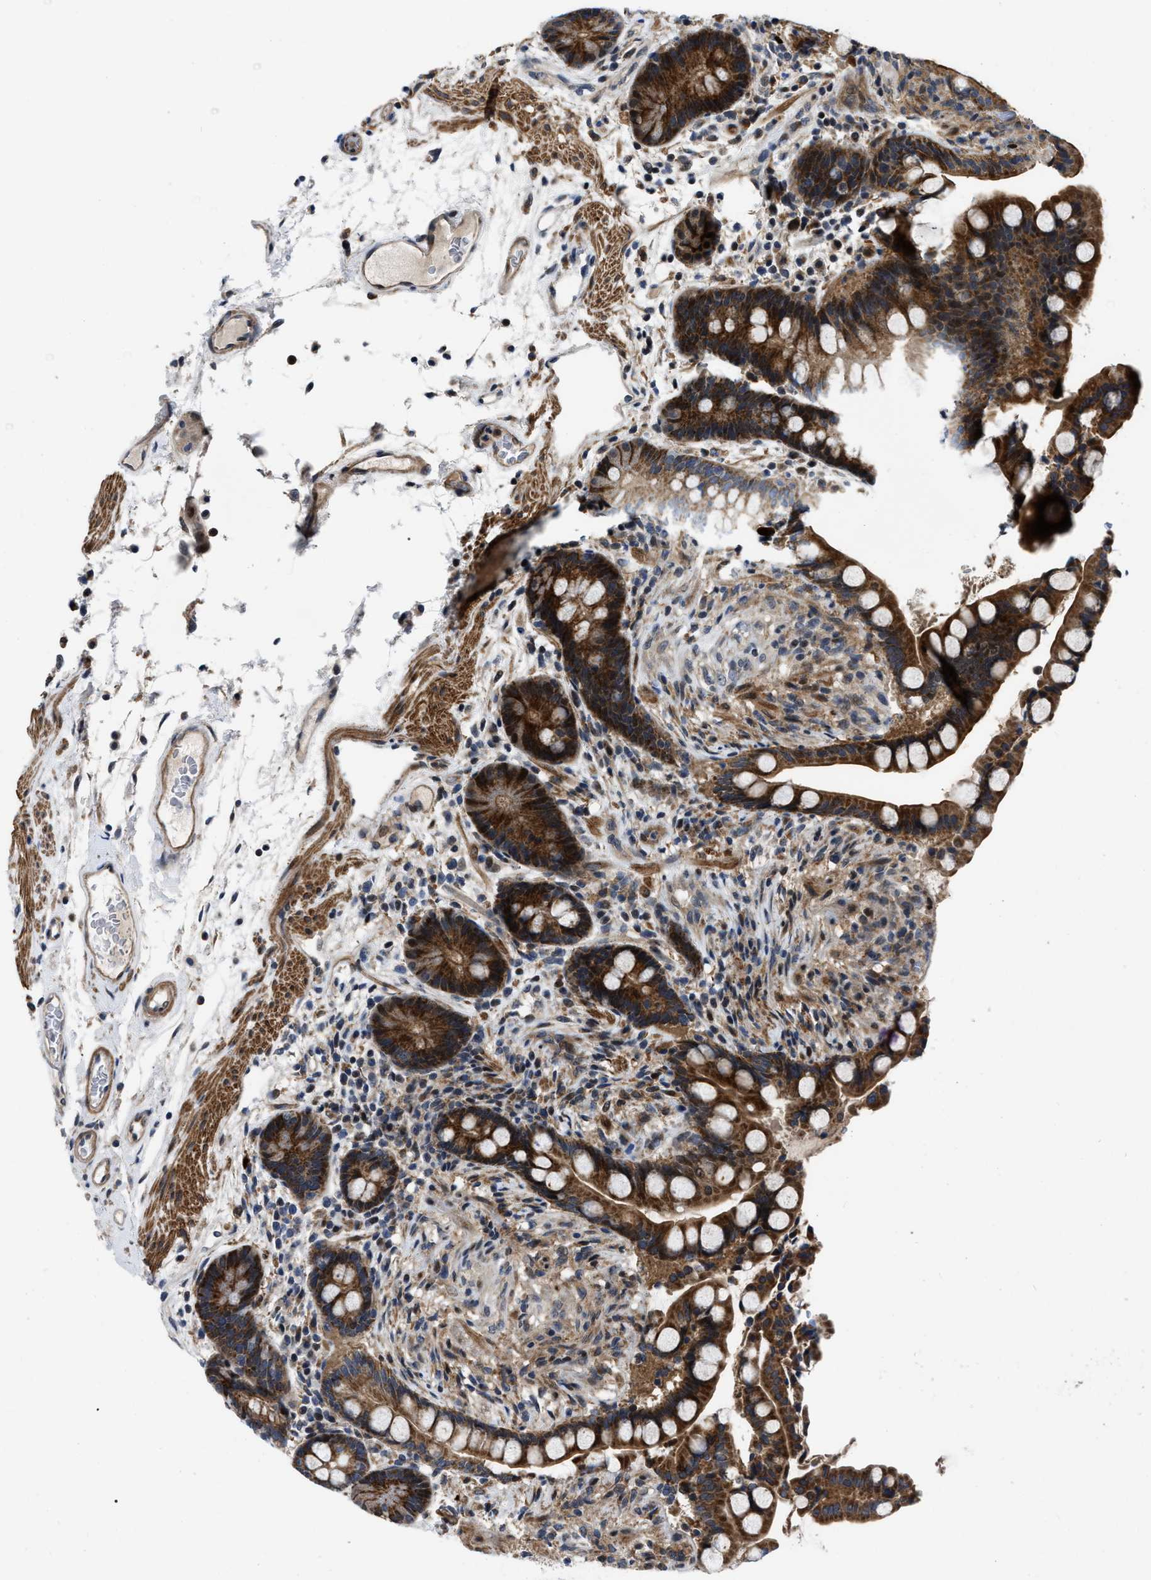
{"staining": {"intensity": "moderate", "quantity": ">75%", "location": "cytoplasmic/membranous"}, "tissue": "colon", "cell_type": "Endothelial cells", "image_type": "normal", "snomed": [{"axis": "morphology", "description": "Normal tissue, NOS"}, {"axis": "topography", "description": "Colon"}], "caption": "Brown immunohistochemical staining in unremarkable colon displays moderate cytoplasmic/membranous positivity in approximately >75% of endothelial cells.", "gene": "PPWD1", "patient": {"sex": "male", "age": 73}}